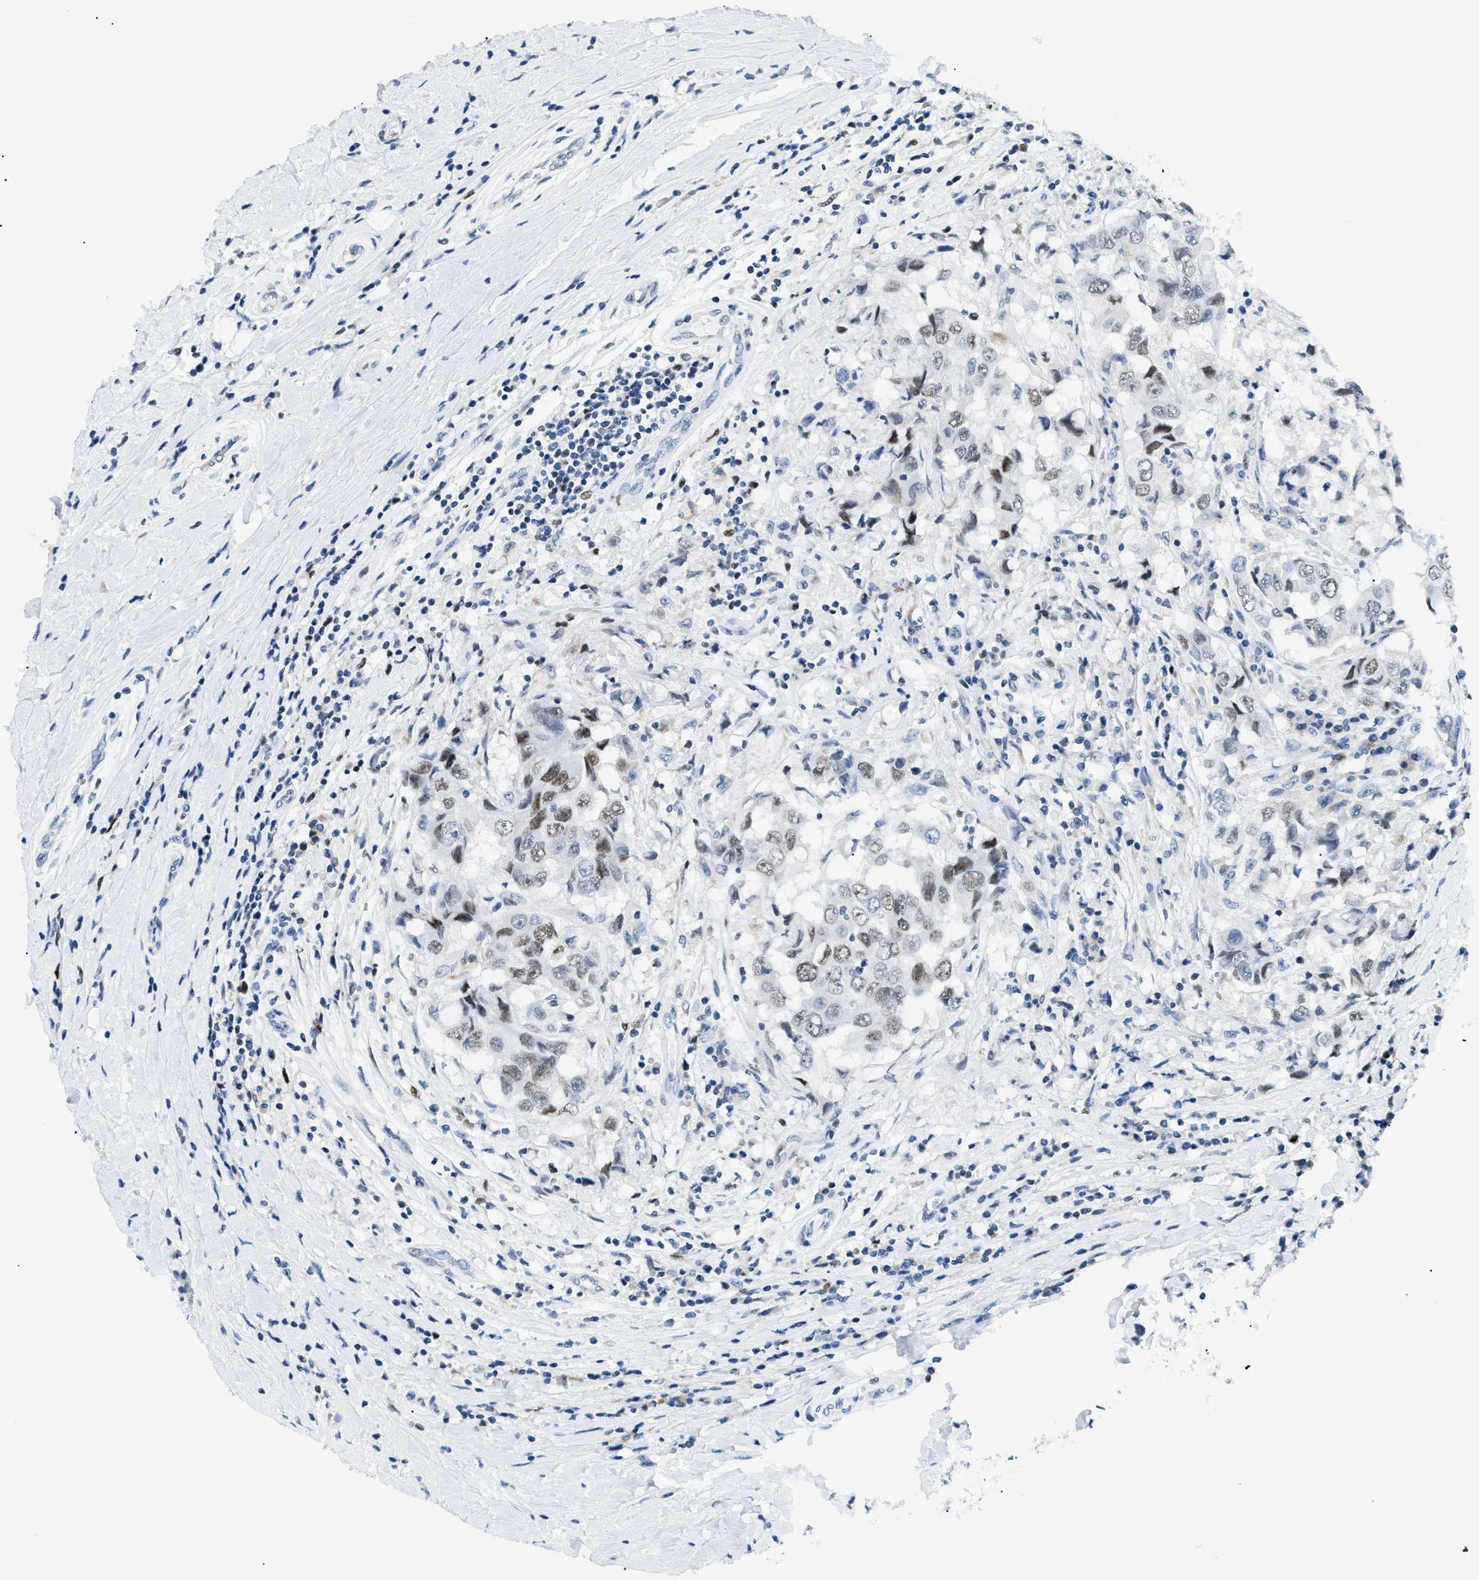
{"staining": {"intensity": "weak", "quantity": "25%-75%", "location": "nuclear"}, "tissue": "breast cancer", "cell_type": "Tumor cells", "image_type": "cancer", "snomed": [{"axis": "morphology", "description": "Duct carcinoma"}, {"axis": "topography", "description": "Breast"}], "caption": "Breast infiltrating ductal carcinoma stained for a protein shows weak nuclear positivity in tumor cells.", "gene": "SMARCC1", "patient": {"sex": "female", "age": 27}}